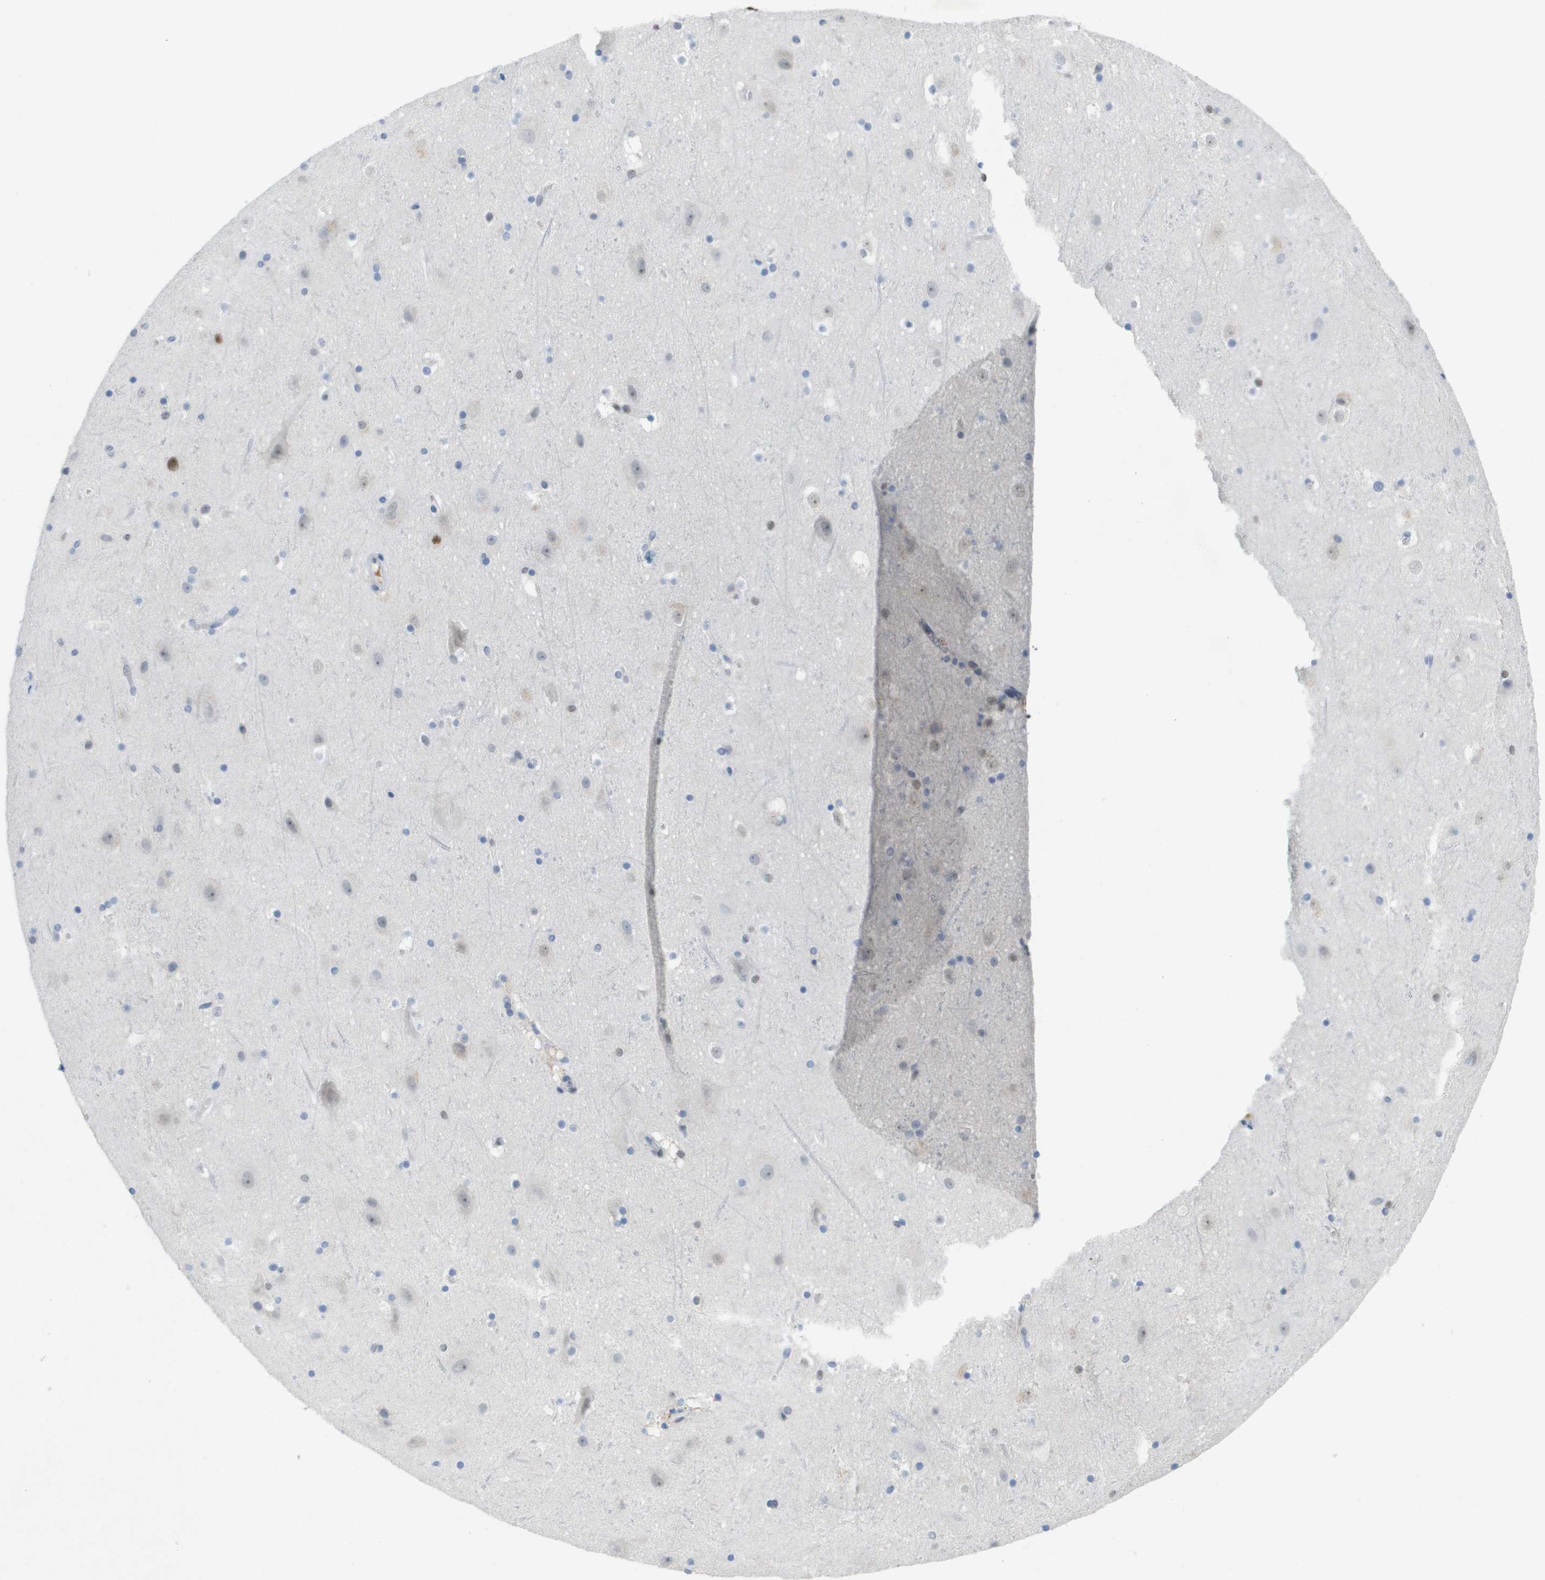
{"staining": {"intensity": "negative", "quantity": "none", "location": "none"}, "tissue": "cerebral cortex", "cell_type": "Endothelial cells", "image_type": "normal", "snomed": [{"axis": "morphology", "description": "Normal tissue, NOS"}, {"axis": "topography", "description": "Cerebral cortex"}], "caption": "Image shows no significant protein staining in endothelial cells of unremarkable cerebral cortex.", "gene": "TP53RK", "patient": {"sex": "male", "age": 45}}